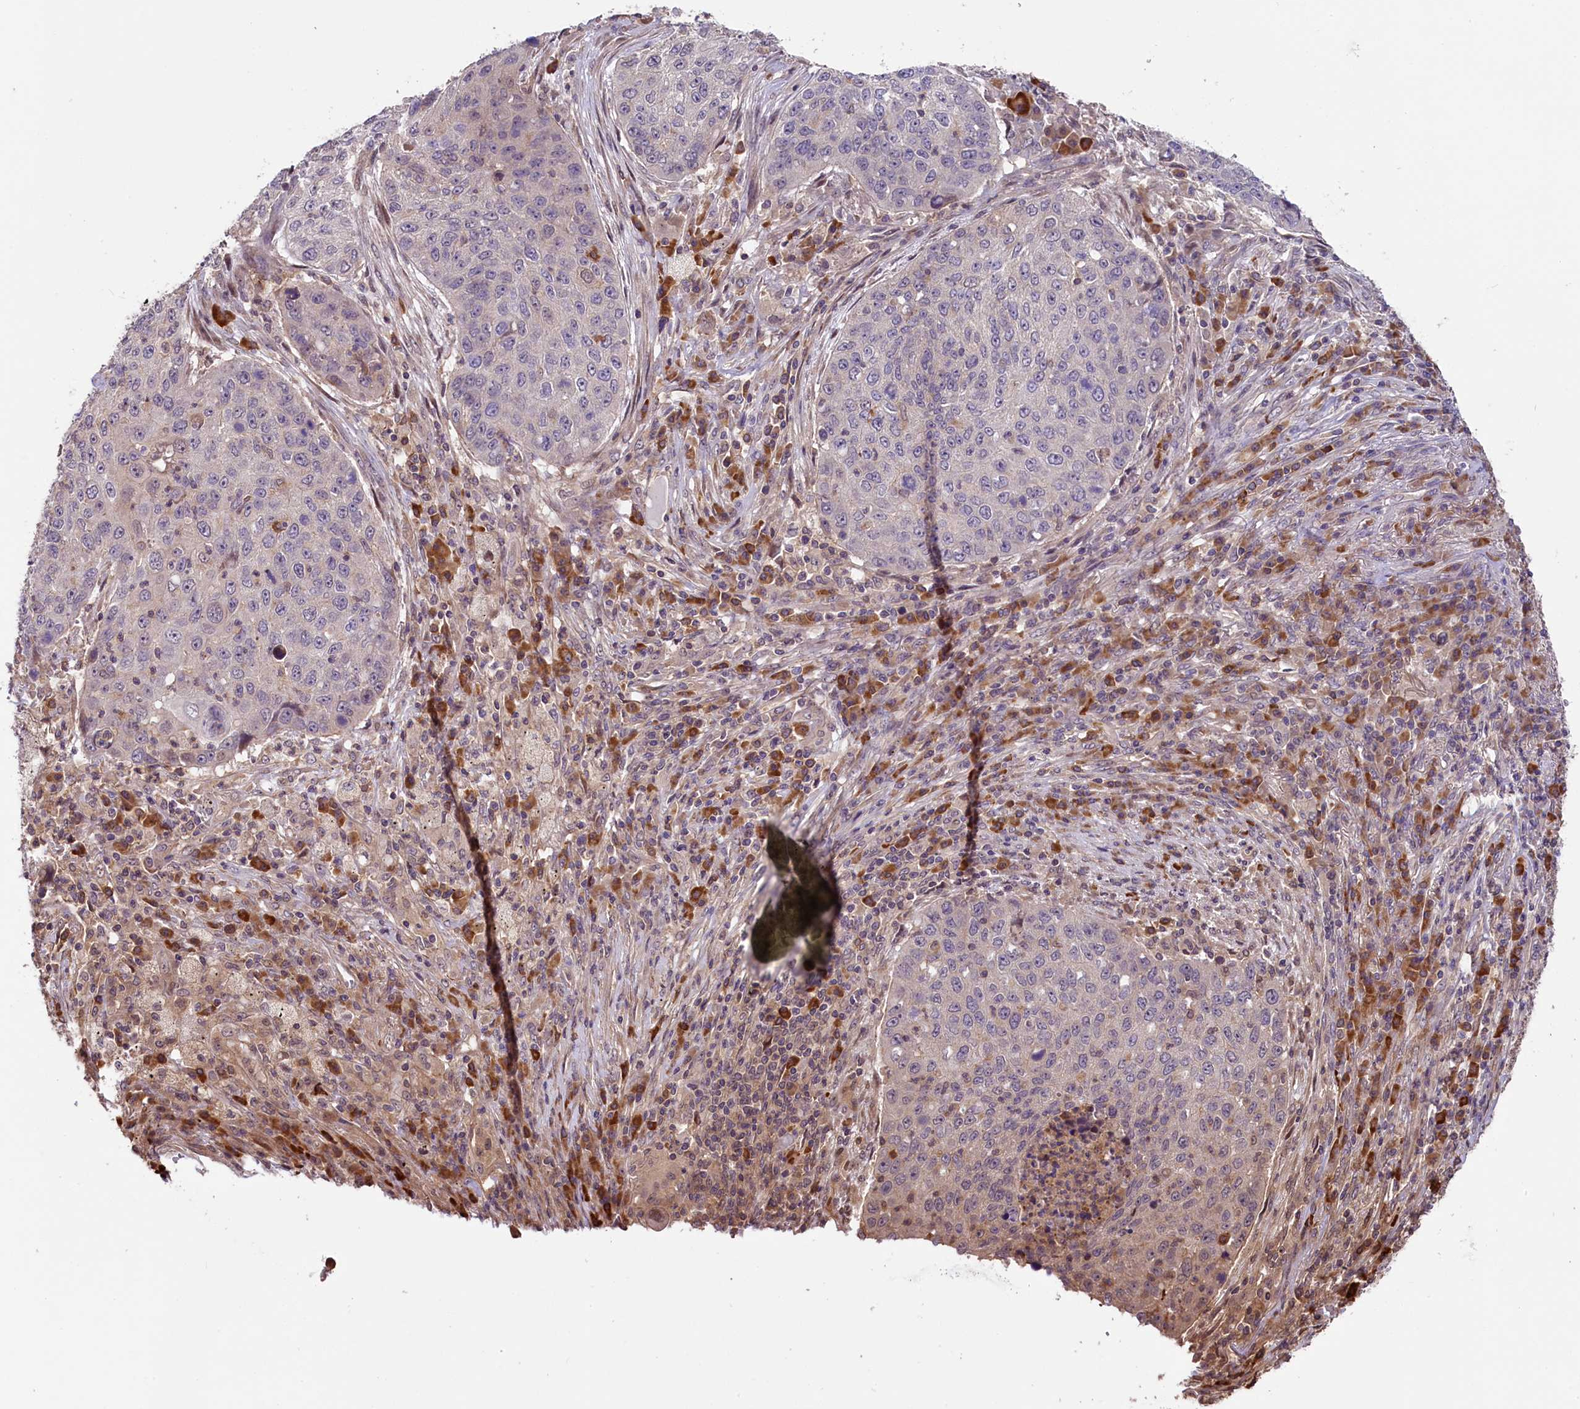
{"staining": {"intensity": "negative", "quantity": "none", "location": "none"}, "tissue": "lung cancer", "cell_type": "Tumor cells", "image_type": "cancer", "snomed": [{"axis": "morphology", "description": "Squamous cell carcinoma, NOS"}, {"axis": "topography", "description": "Lung"}], "caption": "There is no significant staining in tumor cells of lung squamous cell carcinoma. (Brightfield microscopy of DAB (3,3'-diaminobenzidine) IHC at high magnification).", "gene": "RIC8A", "patient": {"sex": "female", "age": 63}}